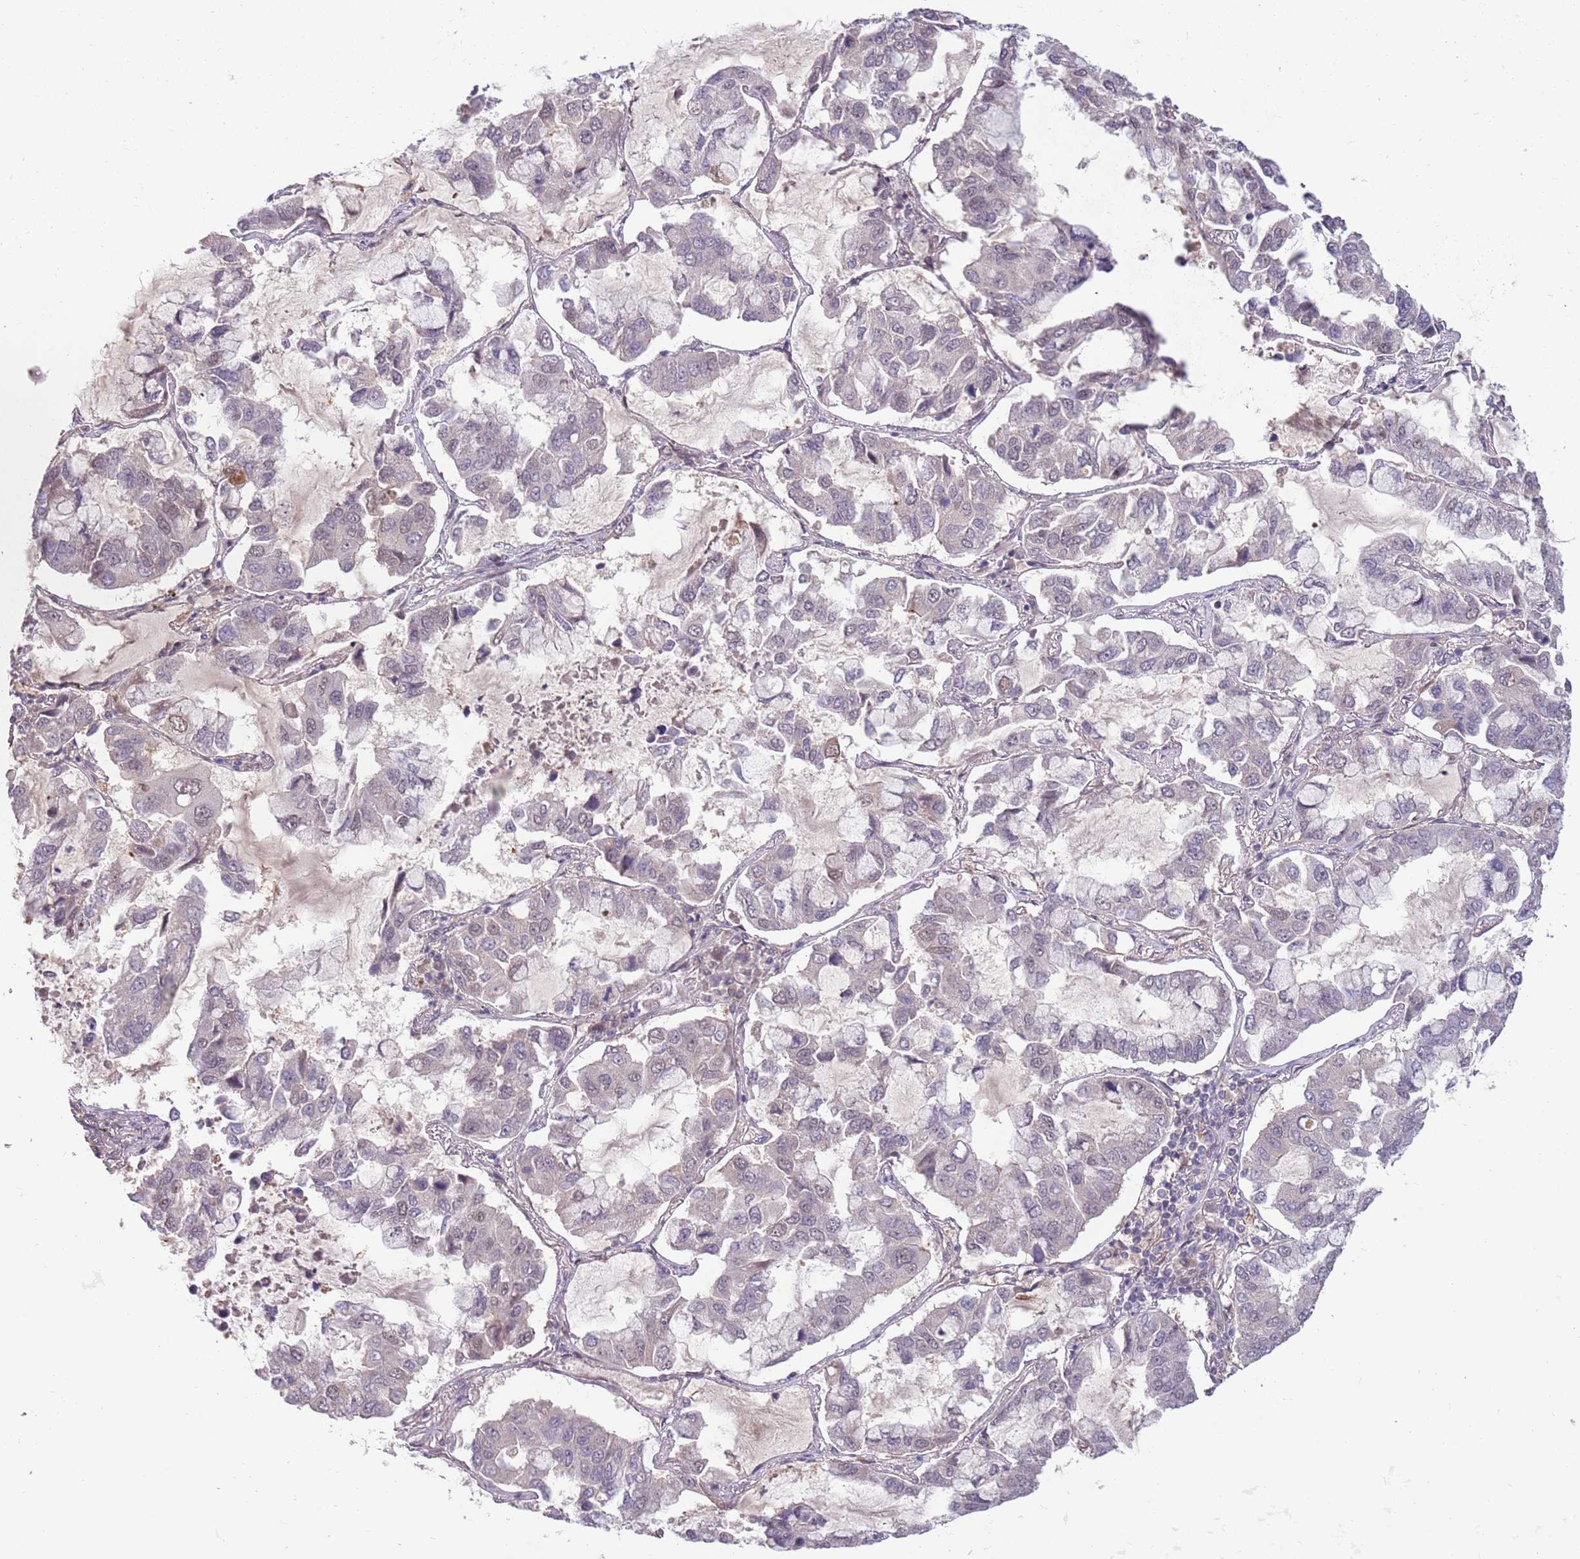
{"staining": {"intensity": "negative", "quantity": "none", "location": "none"}, "tissue": "lung cancer", "cell_type": "Tumor cells", "image_type": "cancer", "snomed": [{"axis": "morphology", "description": "Adenocarcinoma, NOS"}, {"axis": "topography", "description": "Lung"}], "caption": "This photomicrograph is of lung cancer stained with immunohistochemistry to label a protein in brown with the nuclei are counter-stained blue. There is no positivity in tumor cells. (DAB (3,3'-diaminobenzidine) IHC with hematoxylin counter stain).", "gene": "ZBTB7A", "patient": {"sex": "male", "age": 64}}